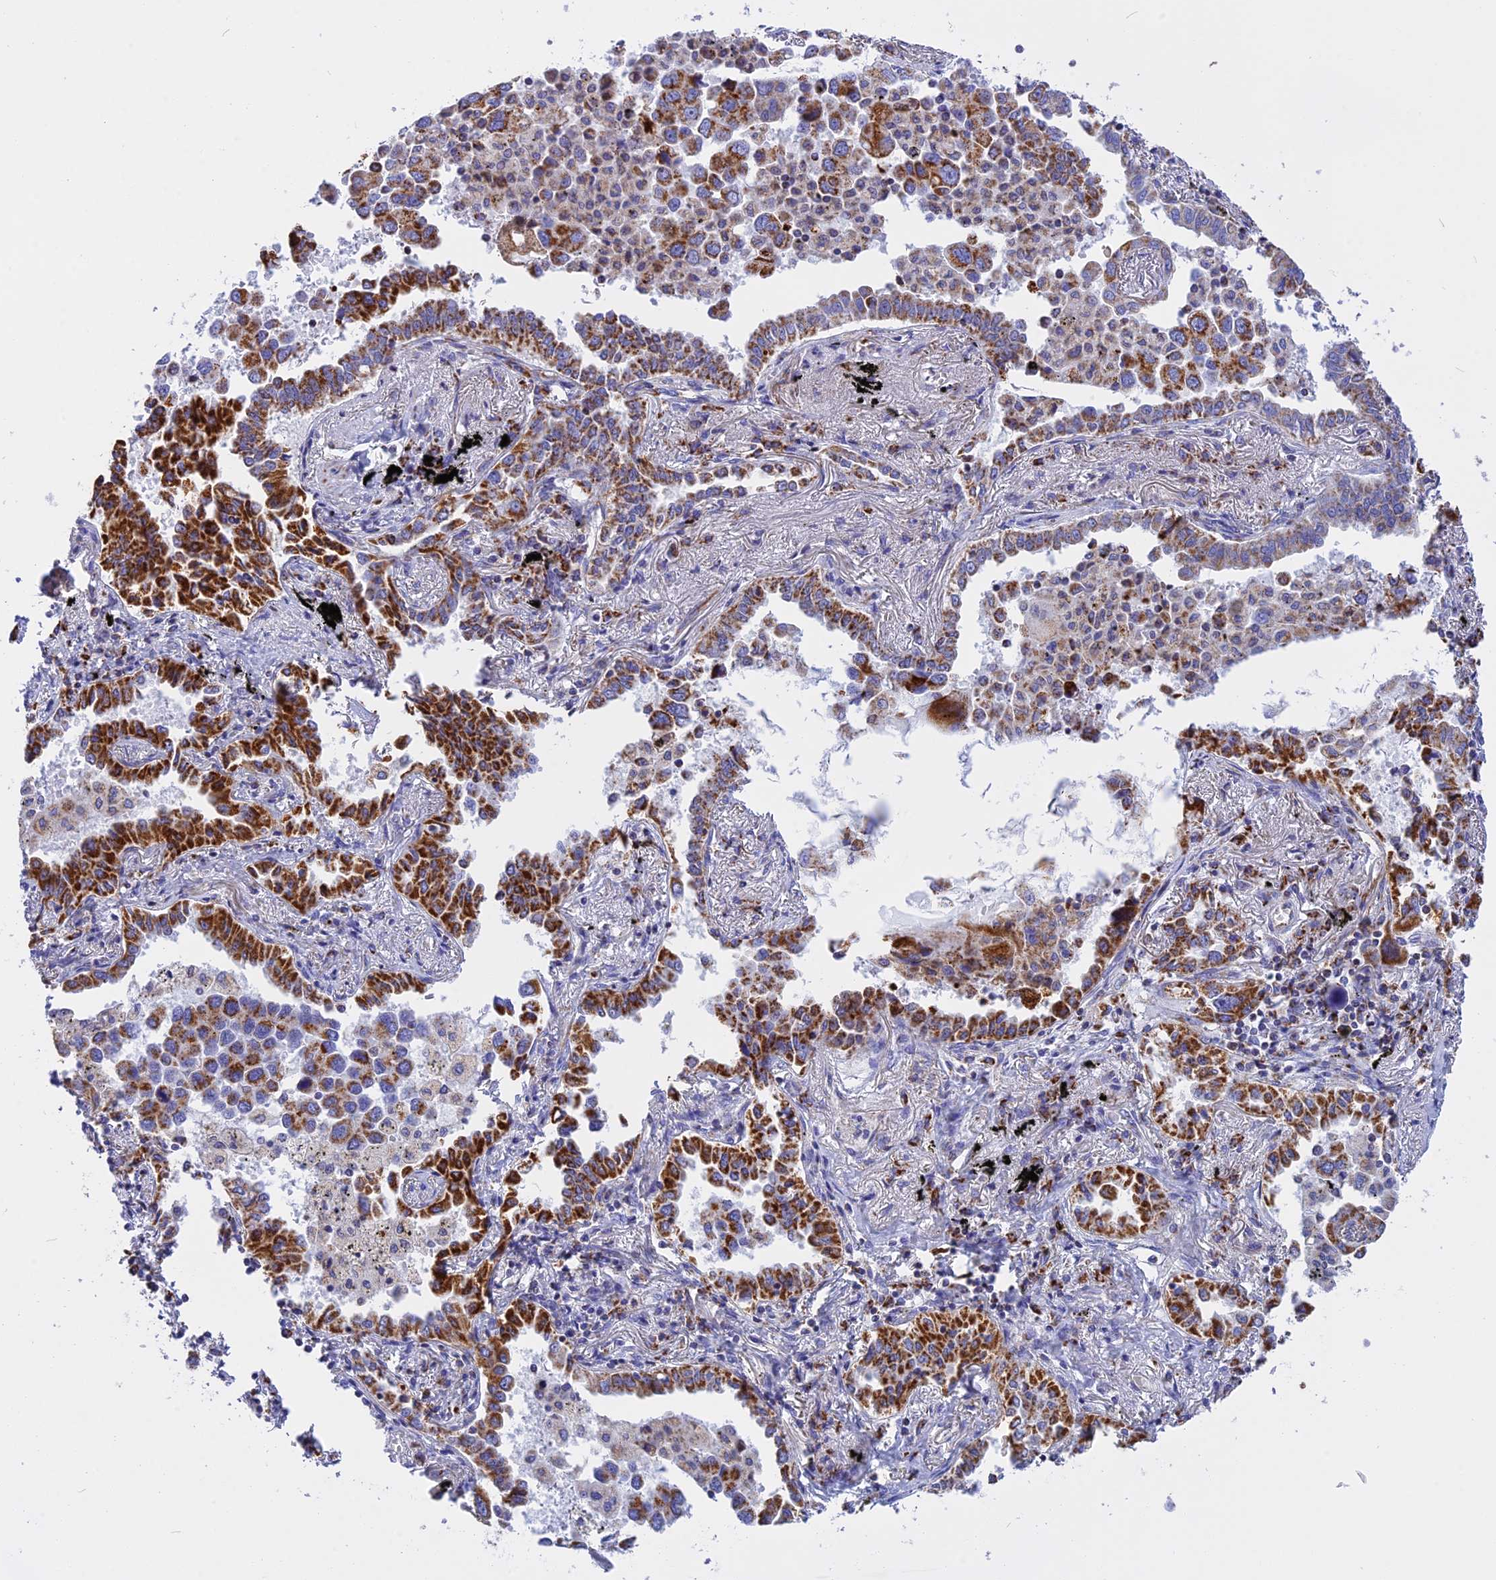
{"staining": {"intensity": "strong", "quantity": ">75%", "location": "cytoplasmic/membranous"}, "tissue": "lung cancer", "cell_type": "Tumor cells", "image_type": "cancer", "snomed": [{"axis": "morphology", "description": "Adenocarcinoma, NOS"}, {"axis": "topography", "description": "Lung"}], "caption": "Strong cytoplasmic/membranous expression for a protein is seen in approximately >75% of tumor cells of adenocarcinoma (lung) using immunohistochemistry.", "gene": "VDAC2", "patient": {"sex": "male", "age": 67}}